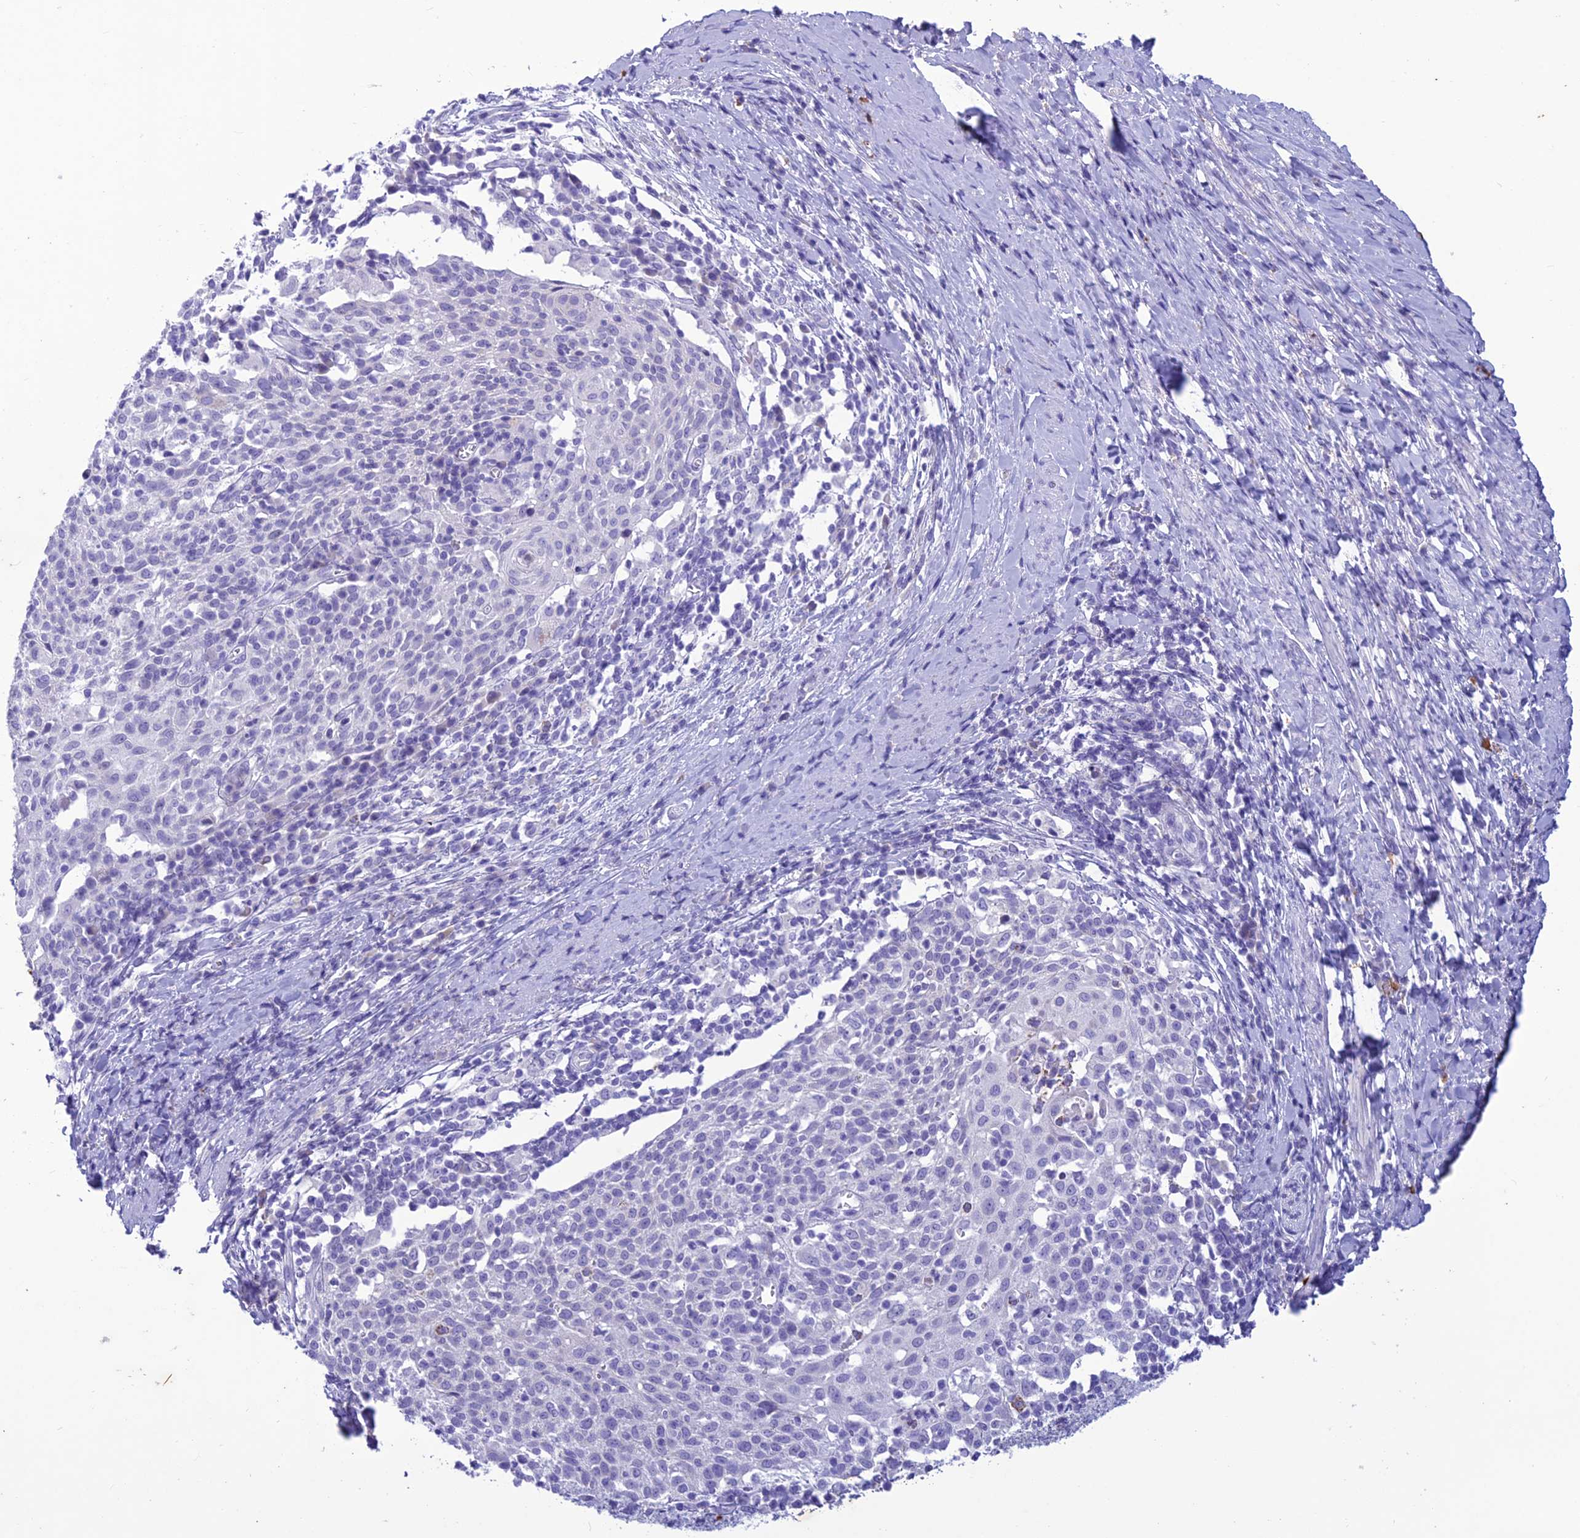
{"staining": {"intensity": "negative", "quantity": "none", "location": "none"}, "tissue": "cervical cancer", "cell_type": "Tumor cells", "image_type": "cancer", "snomed": [{"axis": "morphology", "description": "Squamous cell carcinoma, NOS"}, {"axis": "topography", "description": "Cervix"}], "caption": "Protein analysis of cervical squamous cell carcinoma displays no significant positivity in tumor cells.", "gene": "IFT172", "patient": {"sex": "female", "age": 52}}